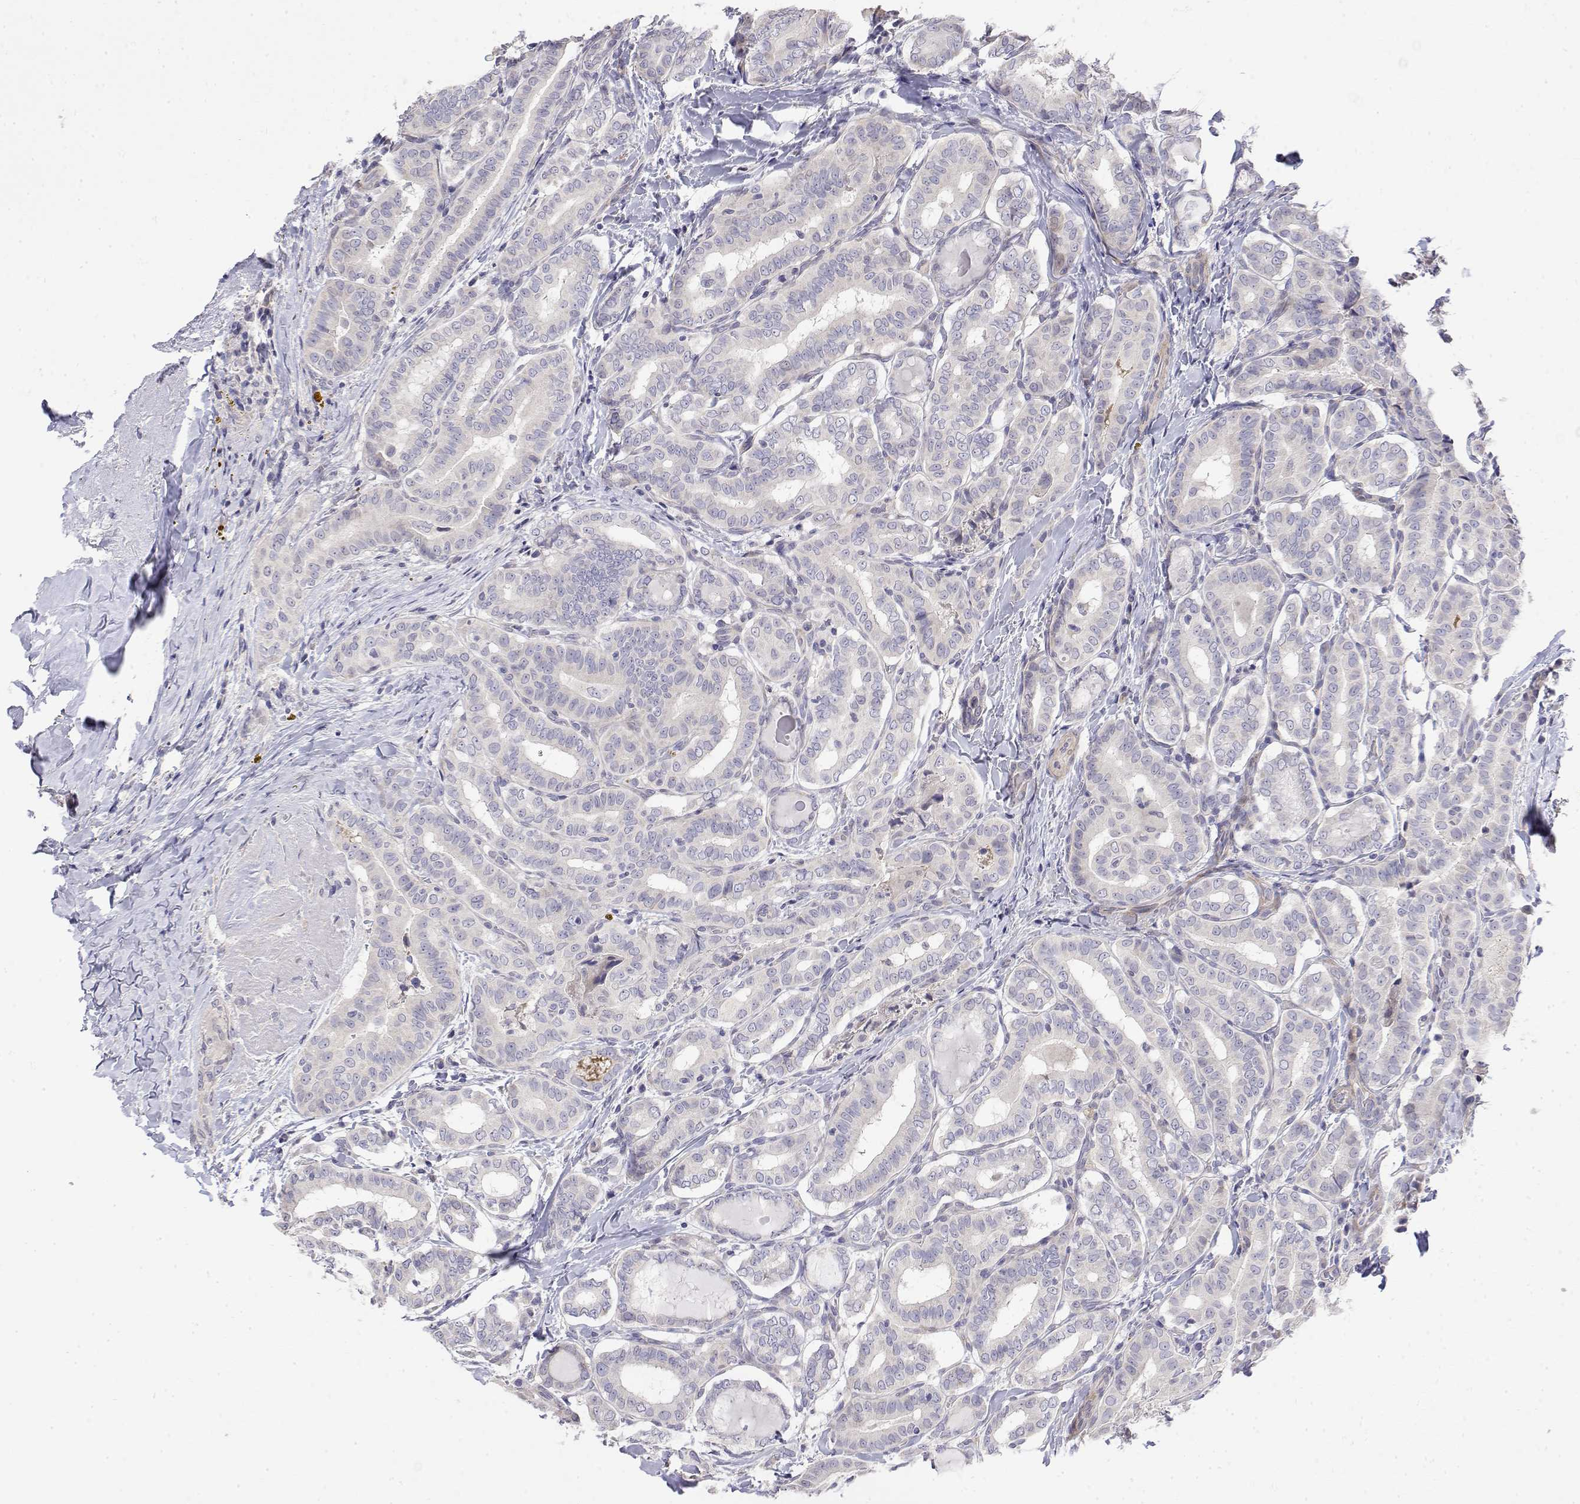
{"staining": {"intensity": "negative", "quantity": "none", "location": "none"}, "tissue": "thyroid cancer", "cell_type": "Tumor cells", "image_type": "cancer", "snomed": [{"axis": "morphology", "description": "Papillary adenocarcinoma, NOS"}, {"axis": "morphology", "description": "Papillary adenoma metastatic"}, {"axis": "topography", "description": "Thyroid gland"}], "caption": "A high-resolution image shows immunohistochemistry (IHC) staining of thyroid papillary adenoma metastatic, which shows no significant expression in tumor cells. Nuclei are stained in blue.", "gene": "GGACT", "patient": {"sex": "female", "age": 50}}